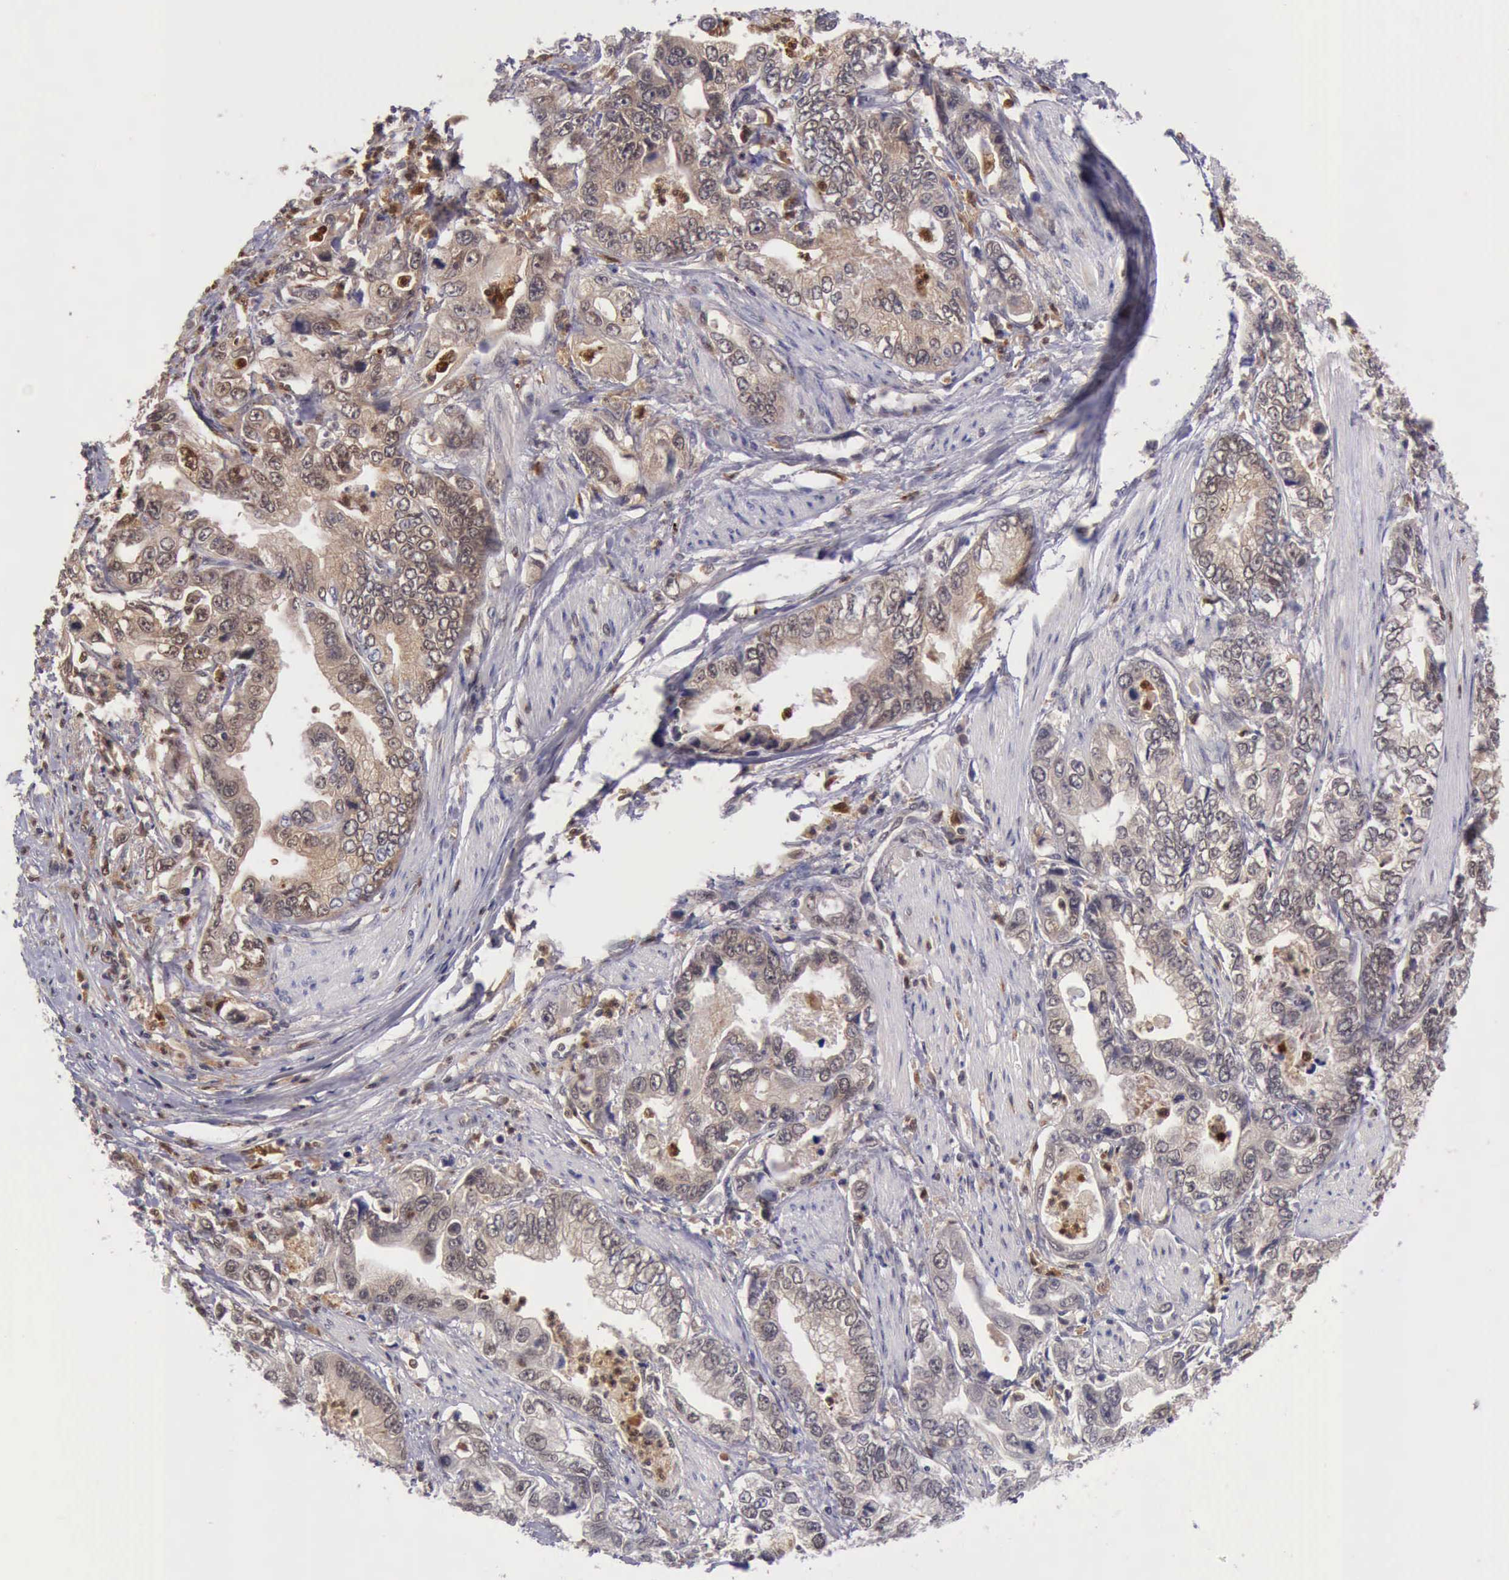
{"staining": {"intensity": "weak", "quantity": ">75%", "location": "cytoplasmic/membranous"}, "tissue": "stomach cancer", "cell_type": "Tumor cells", "image_type": "cancer", "snomed": [{"axis": "morphology", "description": "Adenocarcinoma, NOS"}, {"axis": "topography", "description": "Pancreas"}, {"axis": "topography", "description": "Stomach, upper"}], "caption": "Protein staining reveals weak cytoplasmic/membranous staining in about >75% of tumor cells in adenocarcinoma (stomach).", "gene": "CSTA", "patient": {"sex": "male", "age": 77}}